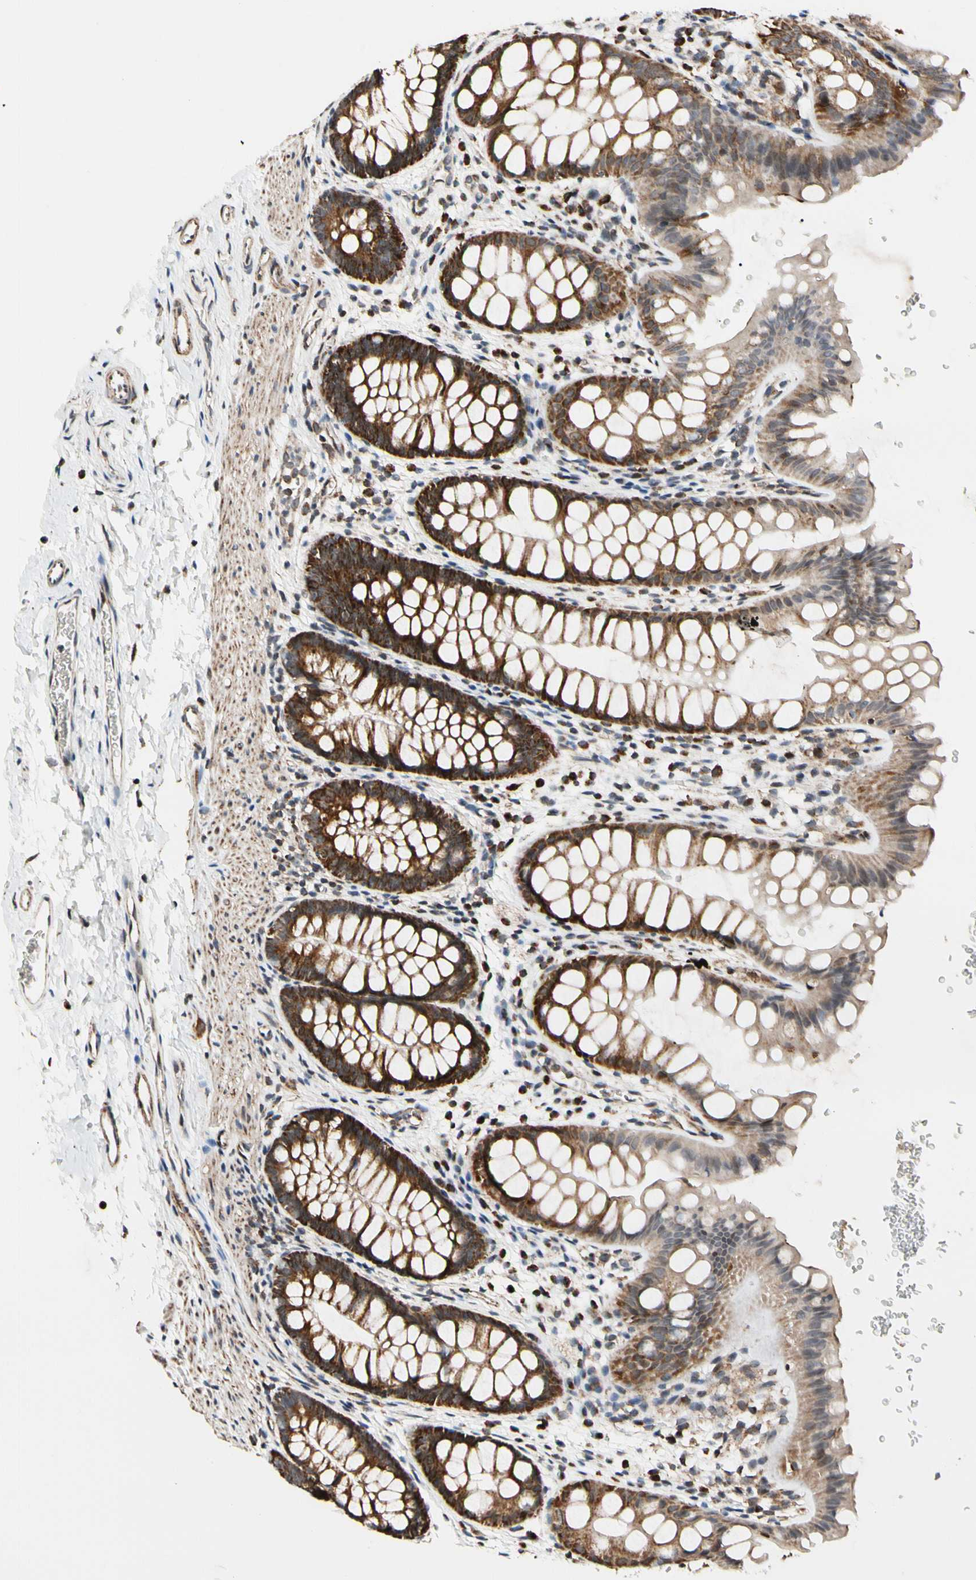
{"staining": {"intensity": "strong", "quantity": ">75%", "location": "cytoplasmic/membranous"}, "tissue": "rectum", "cell_type": "Glandular cells", "image_type": "normal", "snomed": [{"axis": "morphology", "description": "Normal tissue, NOS"}, {"axis": "topography", "description": "Rectum"}], "caption": "Immunohistochemistry of benign human rectum shows high levels of strong cytoplasmic/membranous positivity in approximately >75% of glandular cells.", "gene": "KHDC4", "patient": {"sex": "female", "age": 24}}